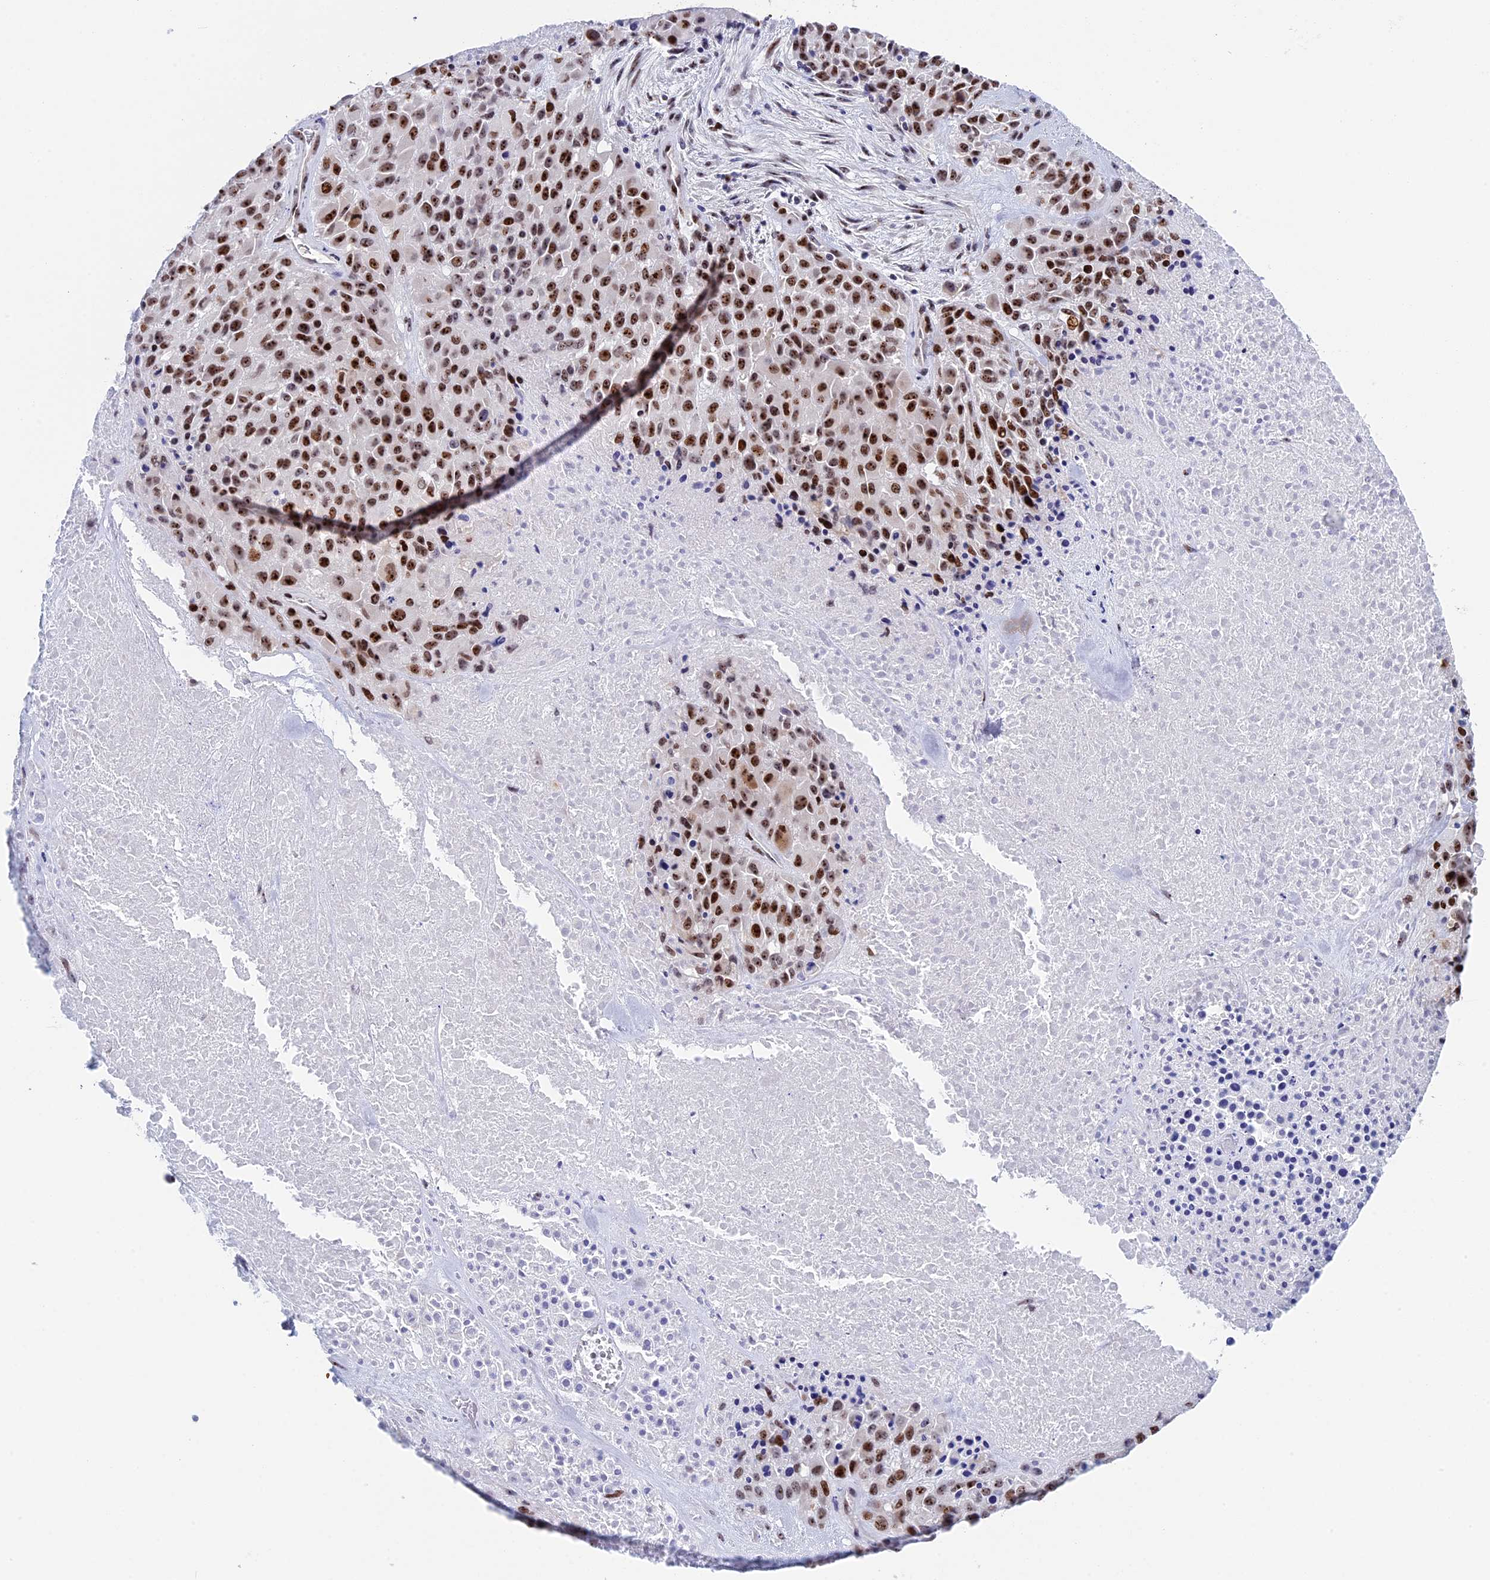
{"staining": {"intensity": "strong", "quantity": ">75%", "location": "nuclear"}, "tissue": "melanoma", "cell_type": "Tumor cells", "image_type": "cancer", "snomed": [{"axis": "morphology", "description": "Malignant melanoma, Metastatic site"}, {"axis": "topography", "description": "Skin"}], "caption": "The photomicrograph reveals immunohistochemical staining of malignant melanoma (metastatic site). There is strong nuclear positivity is present in approximately >75% of tumor cells. (brown staining indicates protein expression, while blue staining denotes nuclei).", "gene": "CCDC86", "patient": {"sex": "female", "age": 81}}